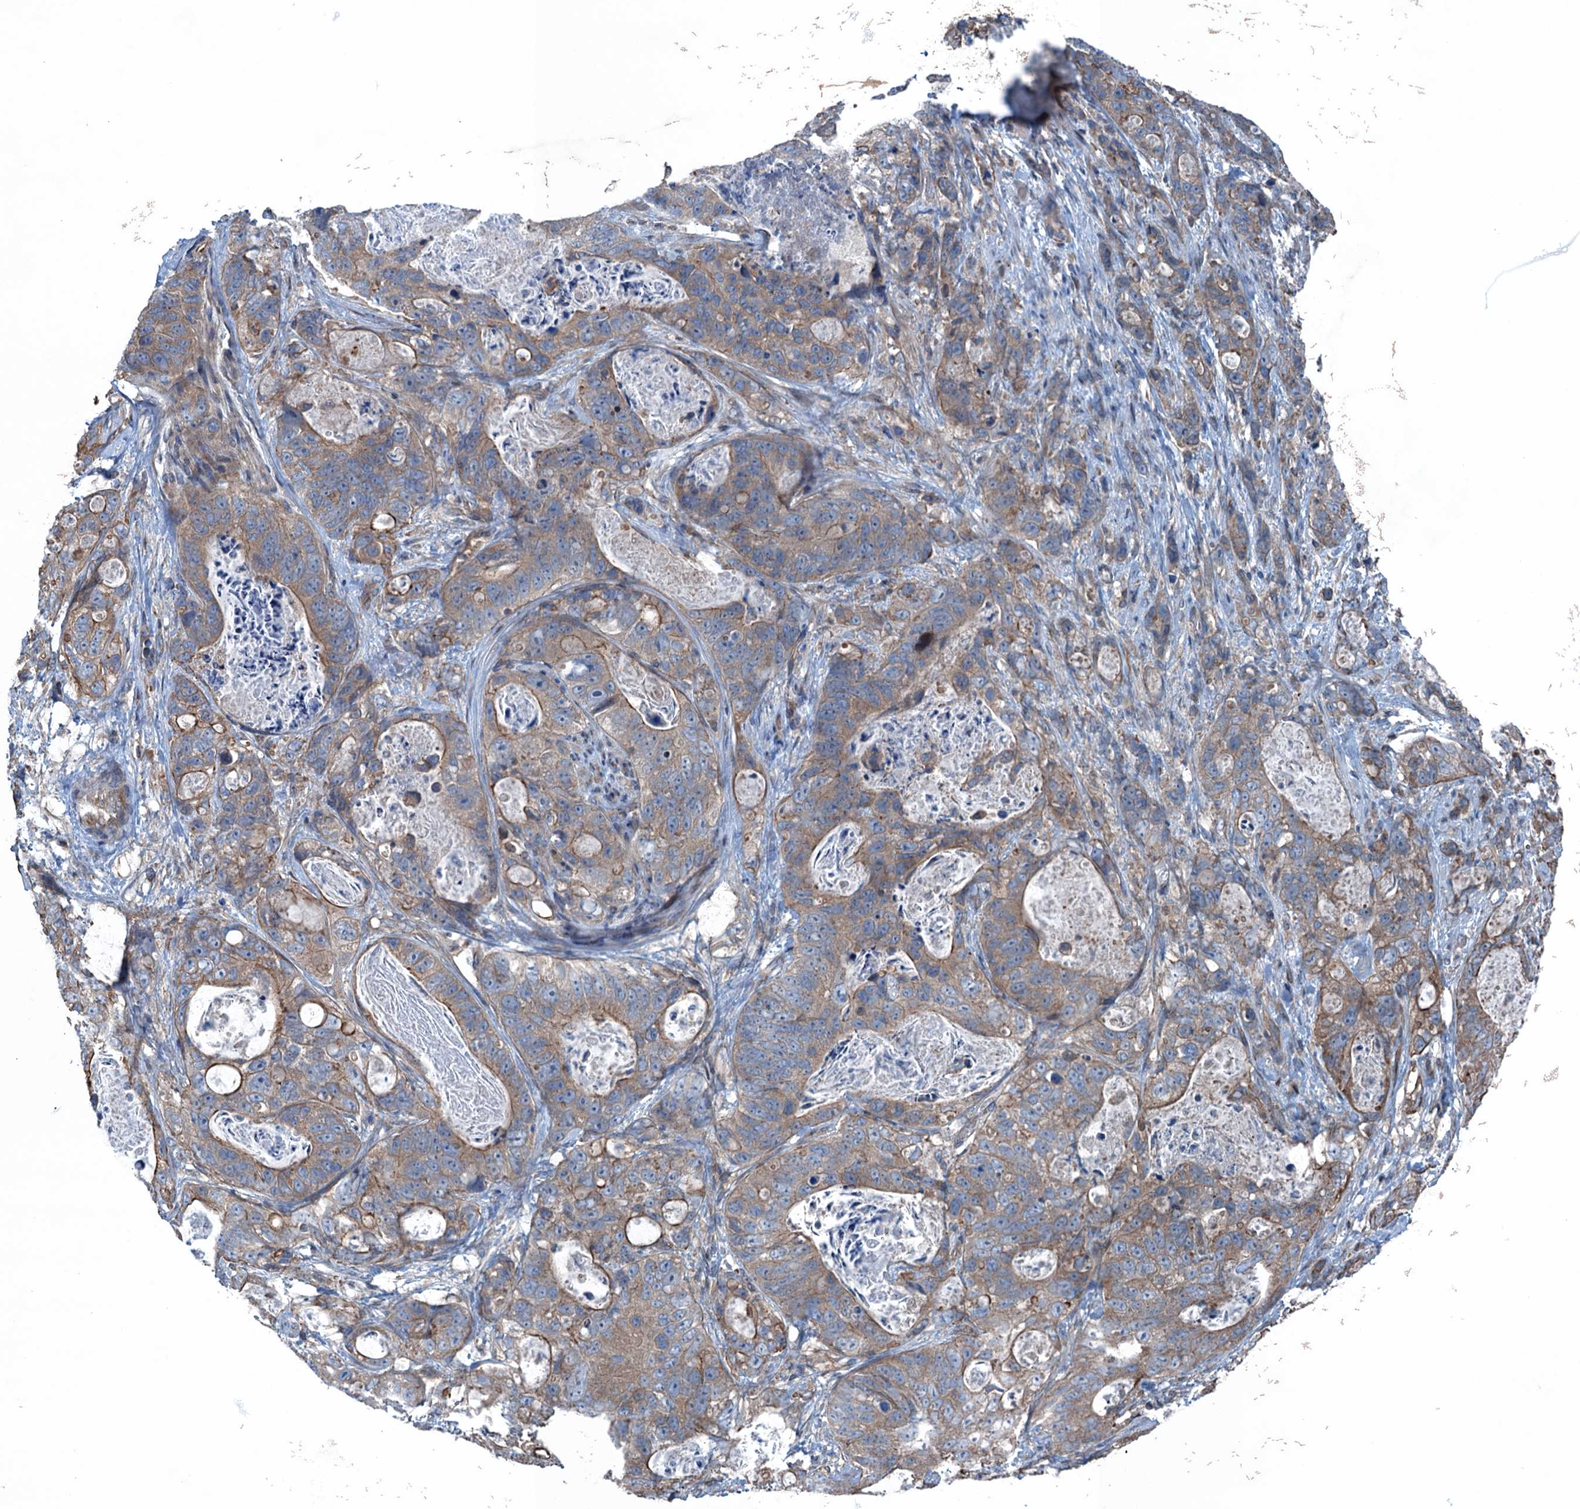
{"staining": {"intensity": "moderate", "quantity": ">75%", "location": "cytoplasmic/membranous"}, "tissue": "stomach cancer", "cell_type": "Tumor cells", "image_type": "cancer", "snomed": [{"axis": "morphology", "description": "Normal tissue, NOS"}, {"axis": "morphology", "description": "Adenocarcinoma, NOS"}, {"axis": "topography", "description": "Stomach"}], "caption": "This is a micrograph of immunohistochemistry staining of stomach cancer (adenocarcinoma), which shows moderate expression in the cytoplasmic/membranous of tumor cells.", "gene": "TRAPPC8", "patient": {"sex": "female", "age": 89}}